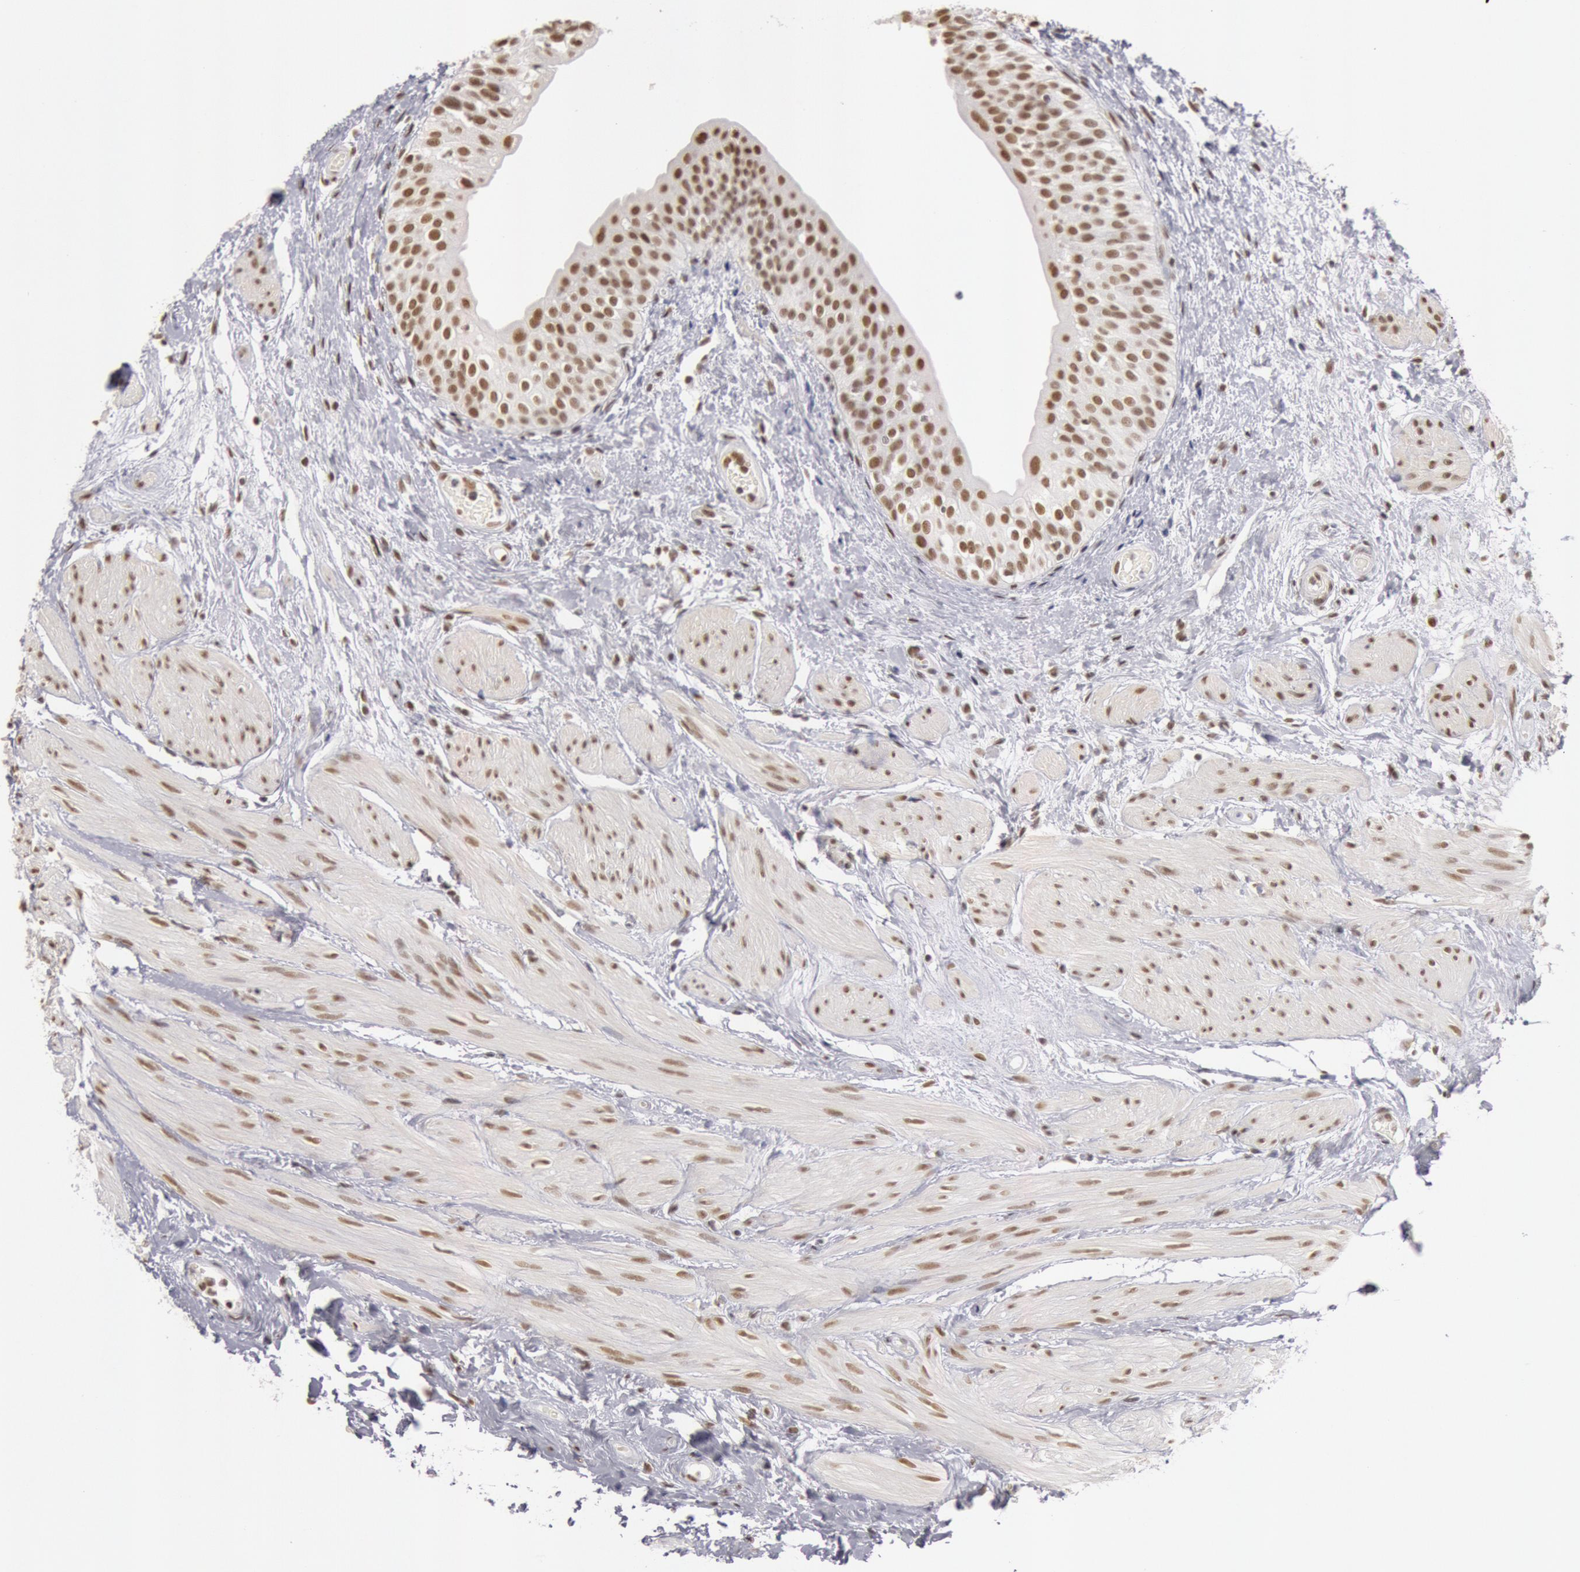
{"staining": {"intensity": "moderate", "quantity": ">75%", "location": "nuclear"}, "tissue": "urinary bladder", "cell_type": "Urothelial cells", "image_type": "normal", "snomed": [{"axis": "morphology", "description": "Normal tissue, NOS"}, {"axis": "topography", "description": "Urinary bladder"}], "caption": "Benign urinary bladder was stained to show a protein in brown. There is medium levels of moderate nuclear positivity in approximately >75% of urothelial cells.", "gene": "ESS2", "patient": {"sex": "female", "age": 55}}